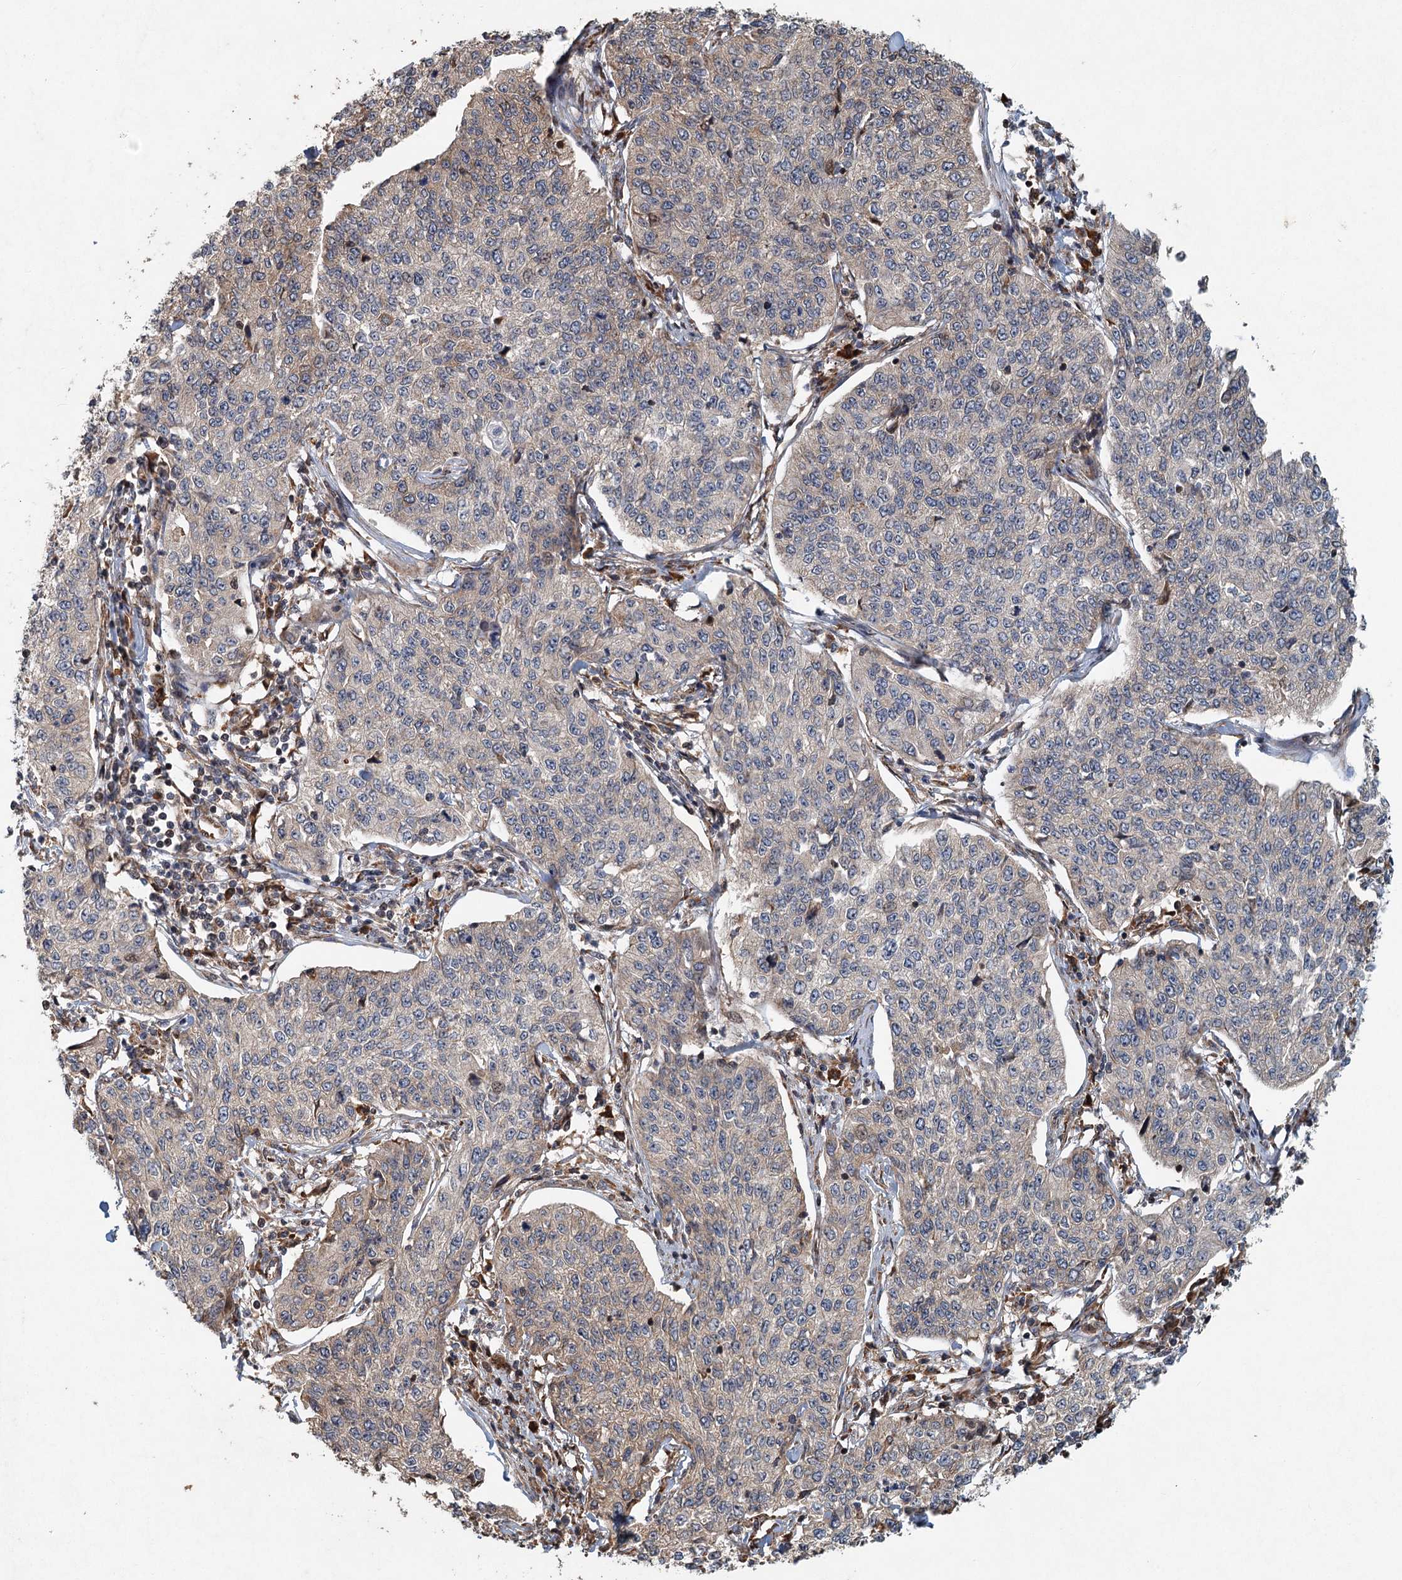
{"staining": {"intensity": "weak", "quantity": "<25%", "location": "cytoplasmic/membranous"}, "tissue": "cervical cancer", "cell_type": "Tumor cells", "image_type": "cancer", "snomed": [{"axis": "morphology", "description": "Squamous cell carcinoma, NOS"}, {"axis": "topography", "description": "Cervix"}], "caption": "Protein analysis of cervical cancer (squamous cell carcinoma) reveals no significant staining in tumor cells.", "gene": "SRPX2", "patient": {"sex": "female", "age": 35}}